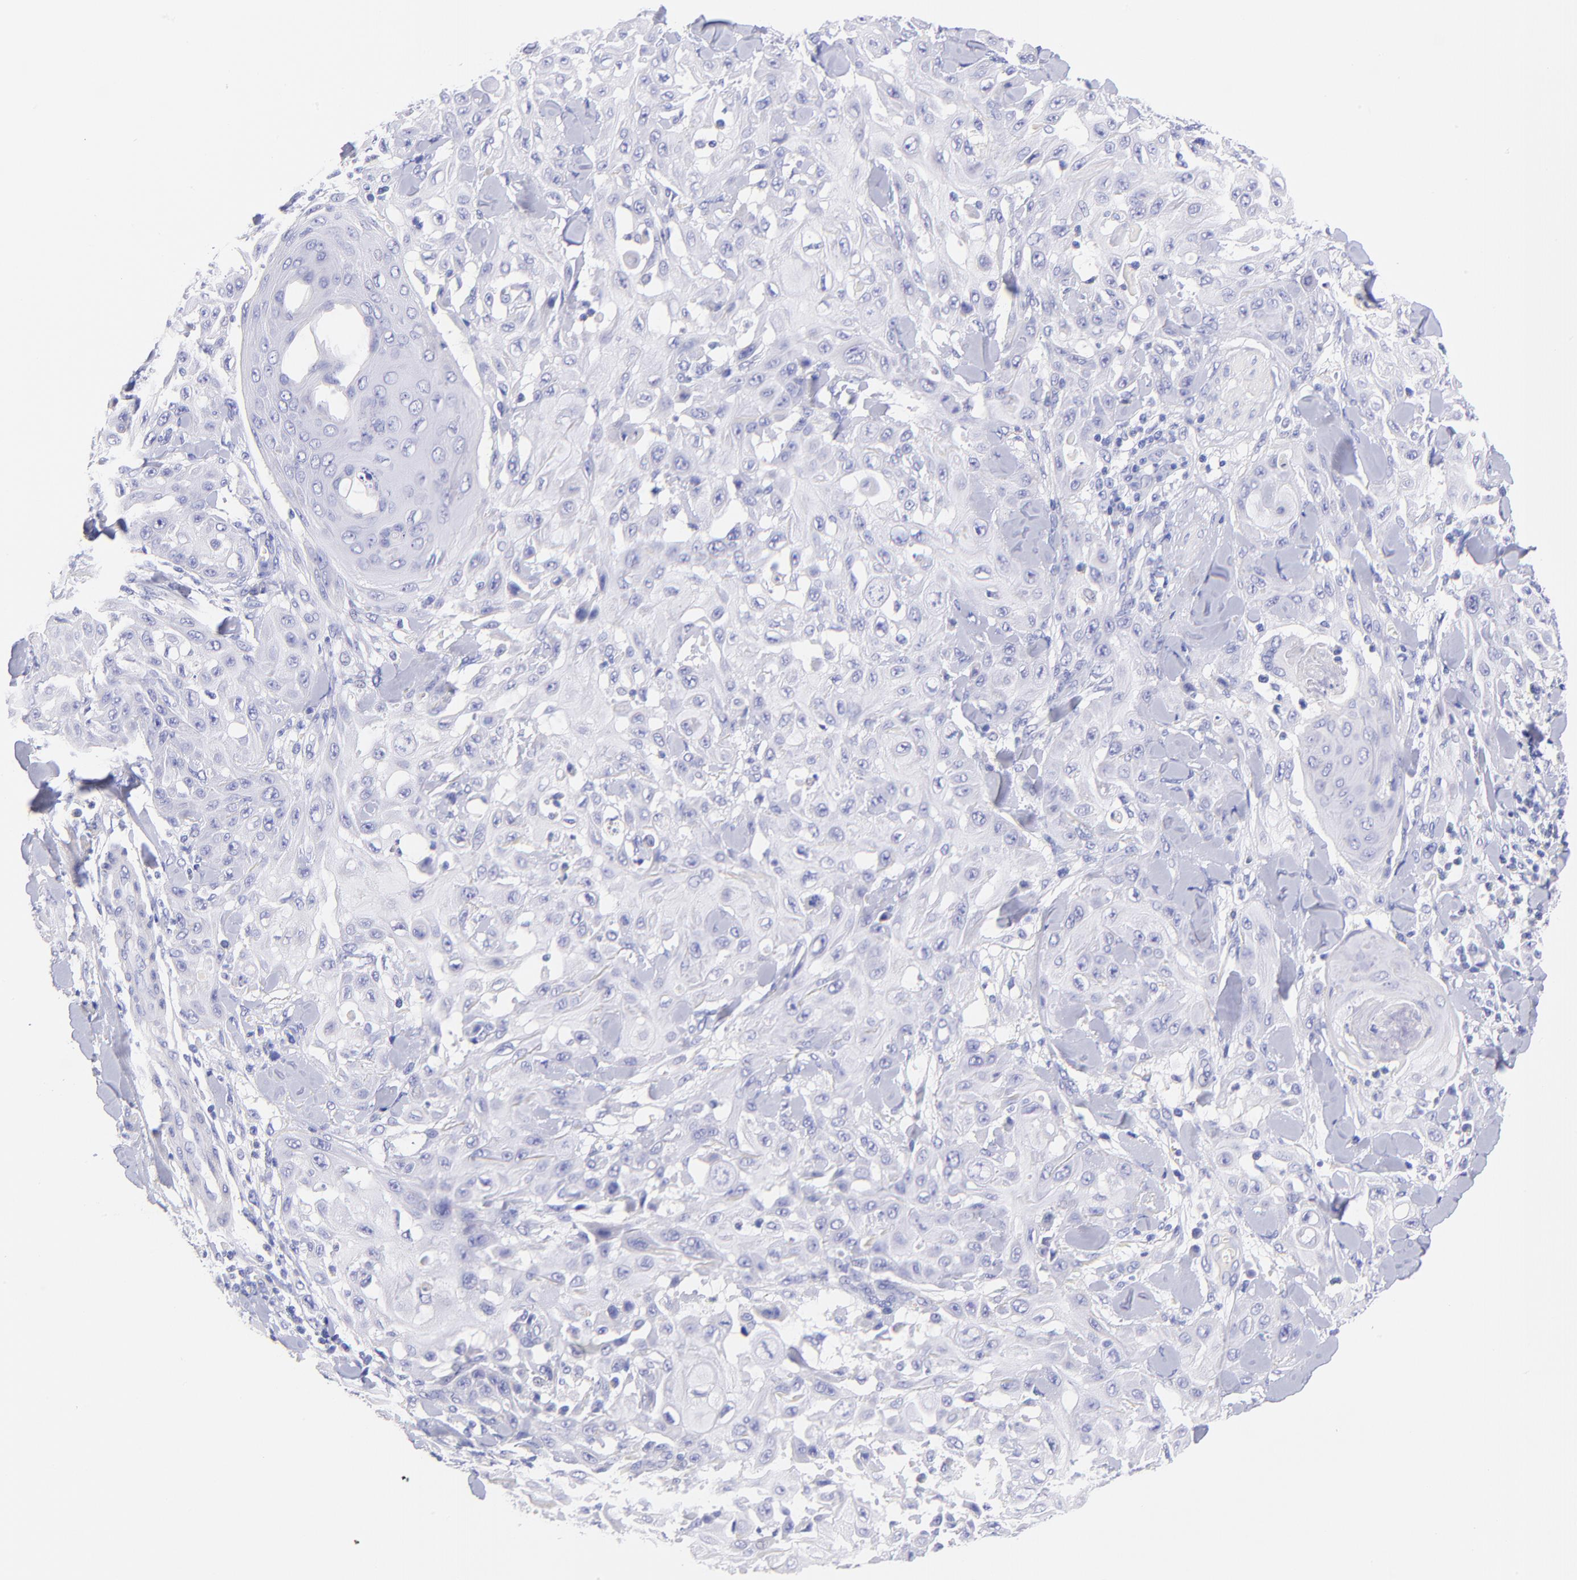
{"staining": {"intensity": "negative", "quantity": "none", "location": "none"}, "tissue": "skin cancer", "cell_type": "Tumor cells", "image_type": "cancer", "snomed": [{"axis": "morphology", "description": "Squamous cell carcinoma, NOS"}, {"axis": "topography", "description": "Skin"}], "caption": "IHC of human skin cancer (squamous cell carcinoma) exhibits no staining in tumor cells.", "gene": "RAB3B", "patient": {"sex": "male", "age": 24}}